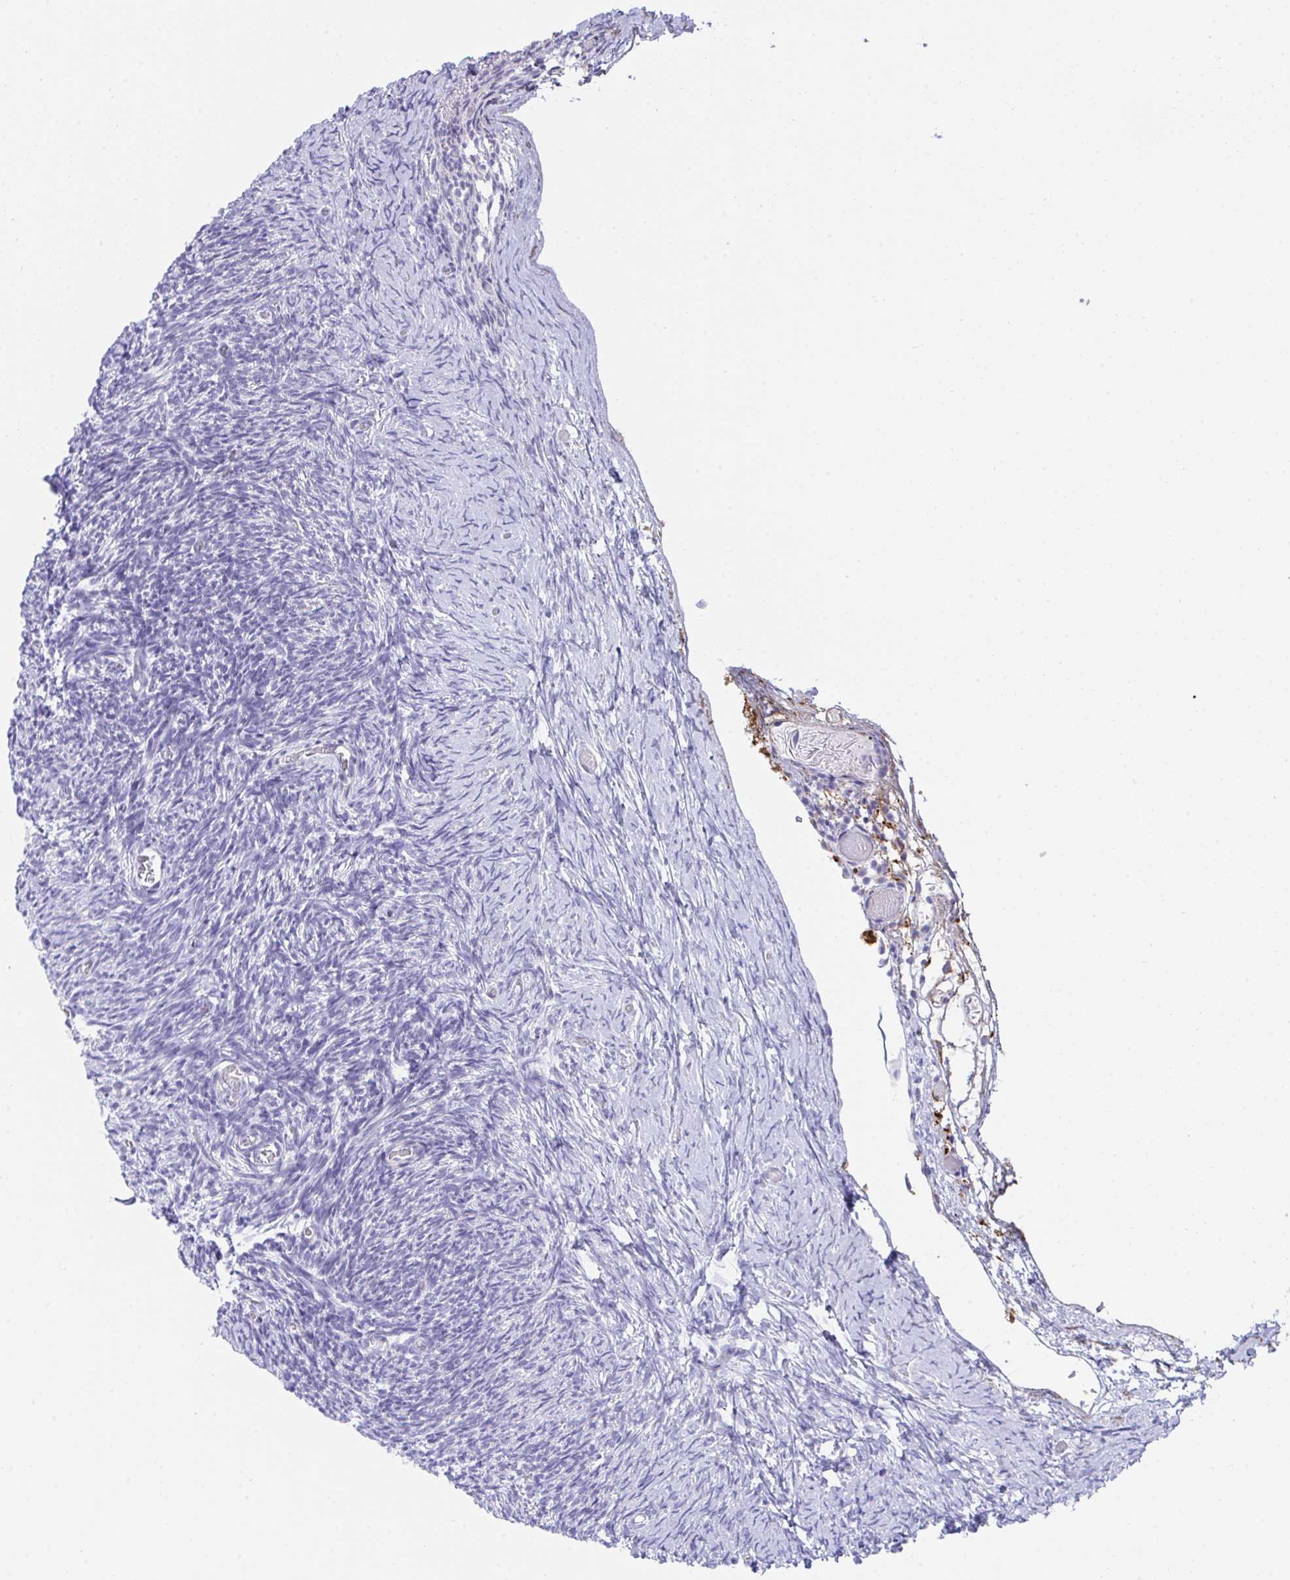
{"staining": {"intensity": "negative", "quantity": "none", "location": "none"}, "tissue": "ovary", "cell_type": "Follicle cells", "image_type": "normal", "snomed": [{"axis": "morphology", "description": "Normal tissue, NOS"}, {"axis": "topography", "description": "Ovary"}], "caption": "Immunohistochemistry (IHC) of unremarkable human ovary displays no expression in follicle cells. (DAB (3,3'-diaminobenzidine) immunohistochemistry (IHC) visualized using brightfield microscopy, high magnification).", "gene": "KMT2E", "patient": {"sex": "female", "age": 39}}